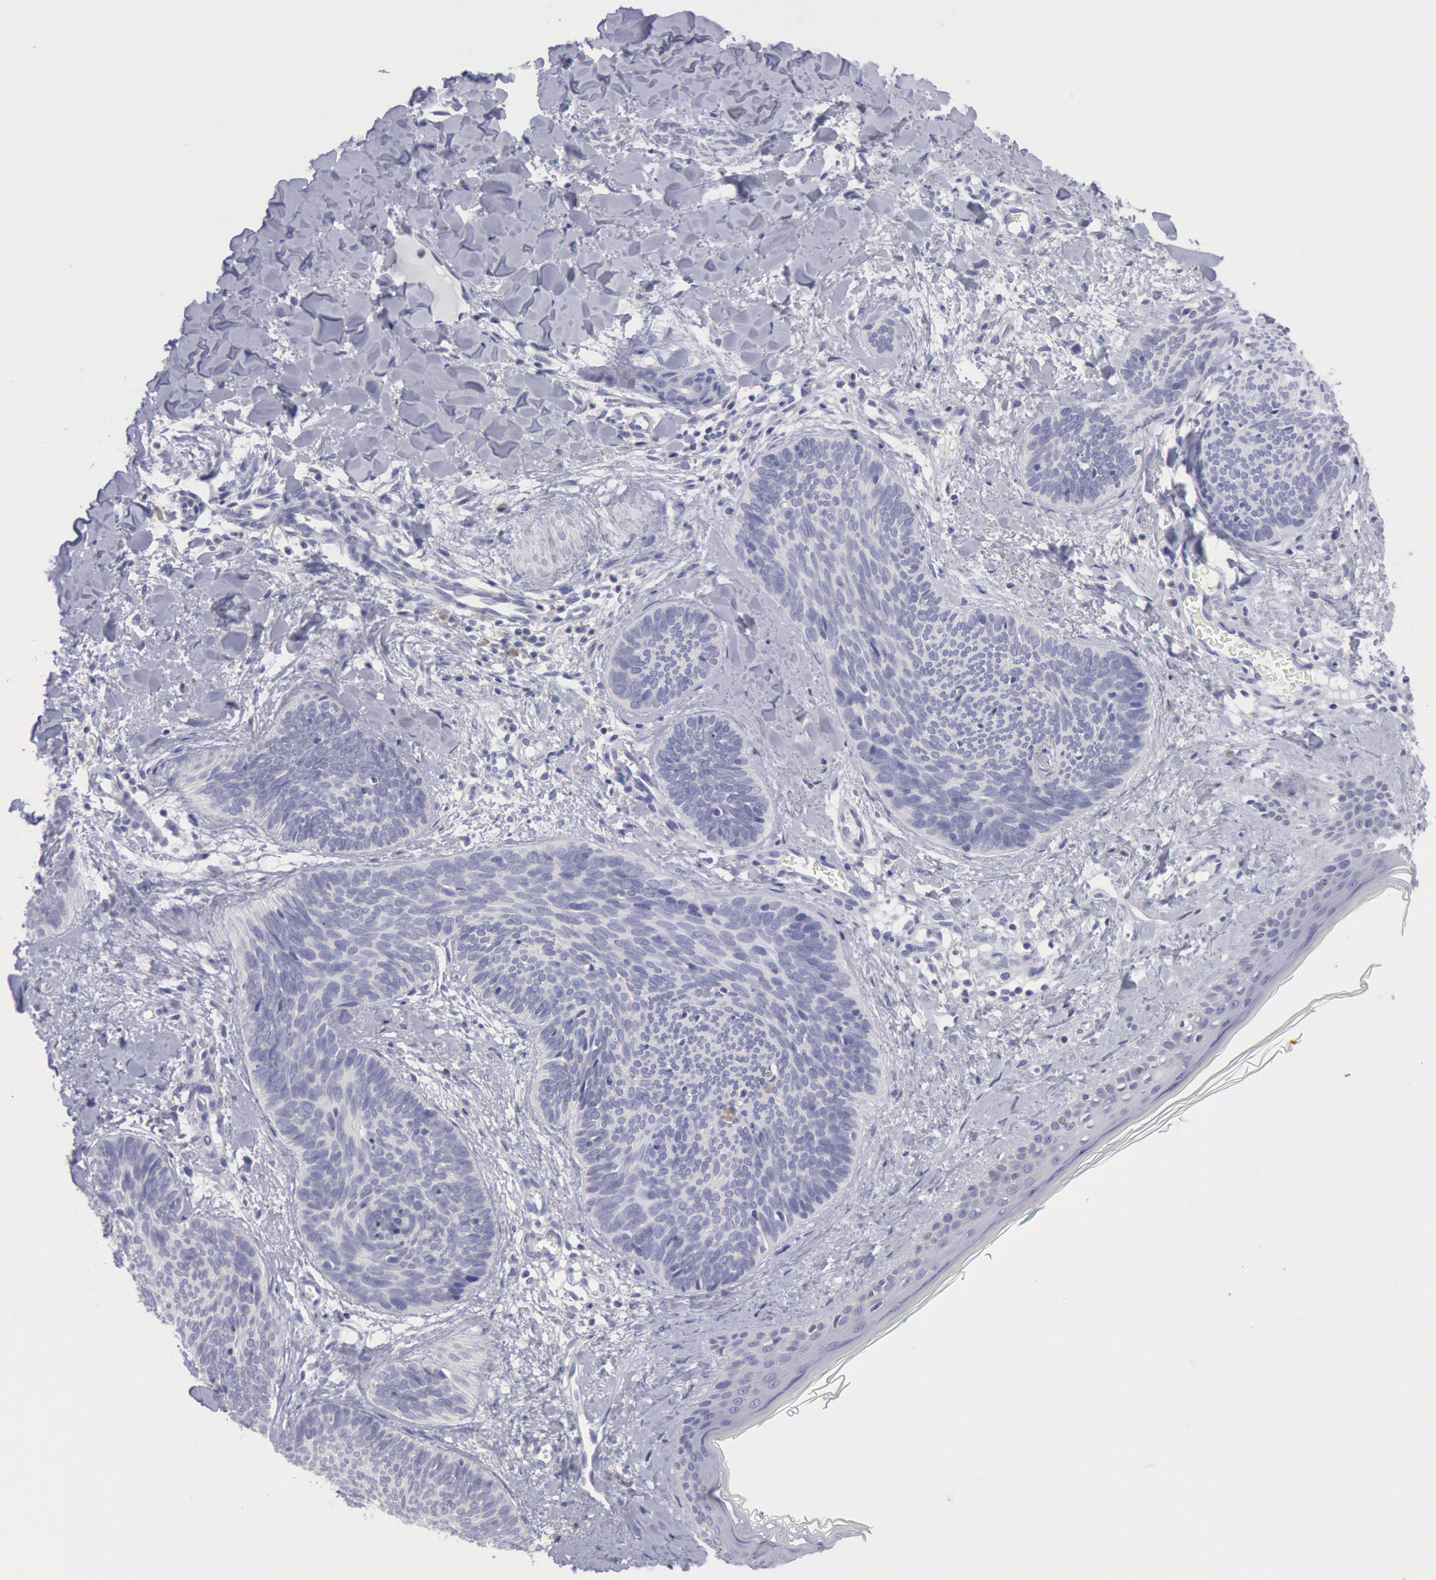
{"staining": {"intensity": "negative", "quantity": "none", "location": "none"}, "tissue": "skin cancer", "cell_type": "Tumor cells", "image_type": "cancer", "snomed": [{"axis": "morphology", "description": "Basal cell carcinoma"}, {"axis": "topography", "description": "Skin"}], "caption": "High magnification brightfield microscopy of skin basal cell carcinoma stained with DAB (brown) and counterstained with hematoxylin (blue): tumor cells show no significant staining. The staining is performed using DAB brown chromogen with nuclei counter-stained in using hematoxylin.", "gene": "MYH7", "patient": {"sex": "female", "age": 81}}